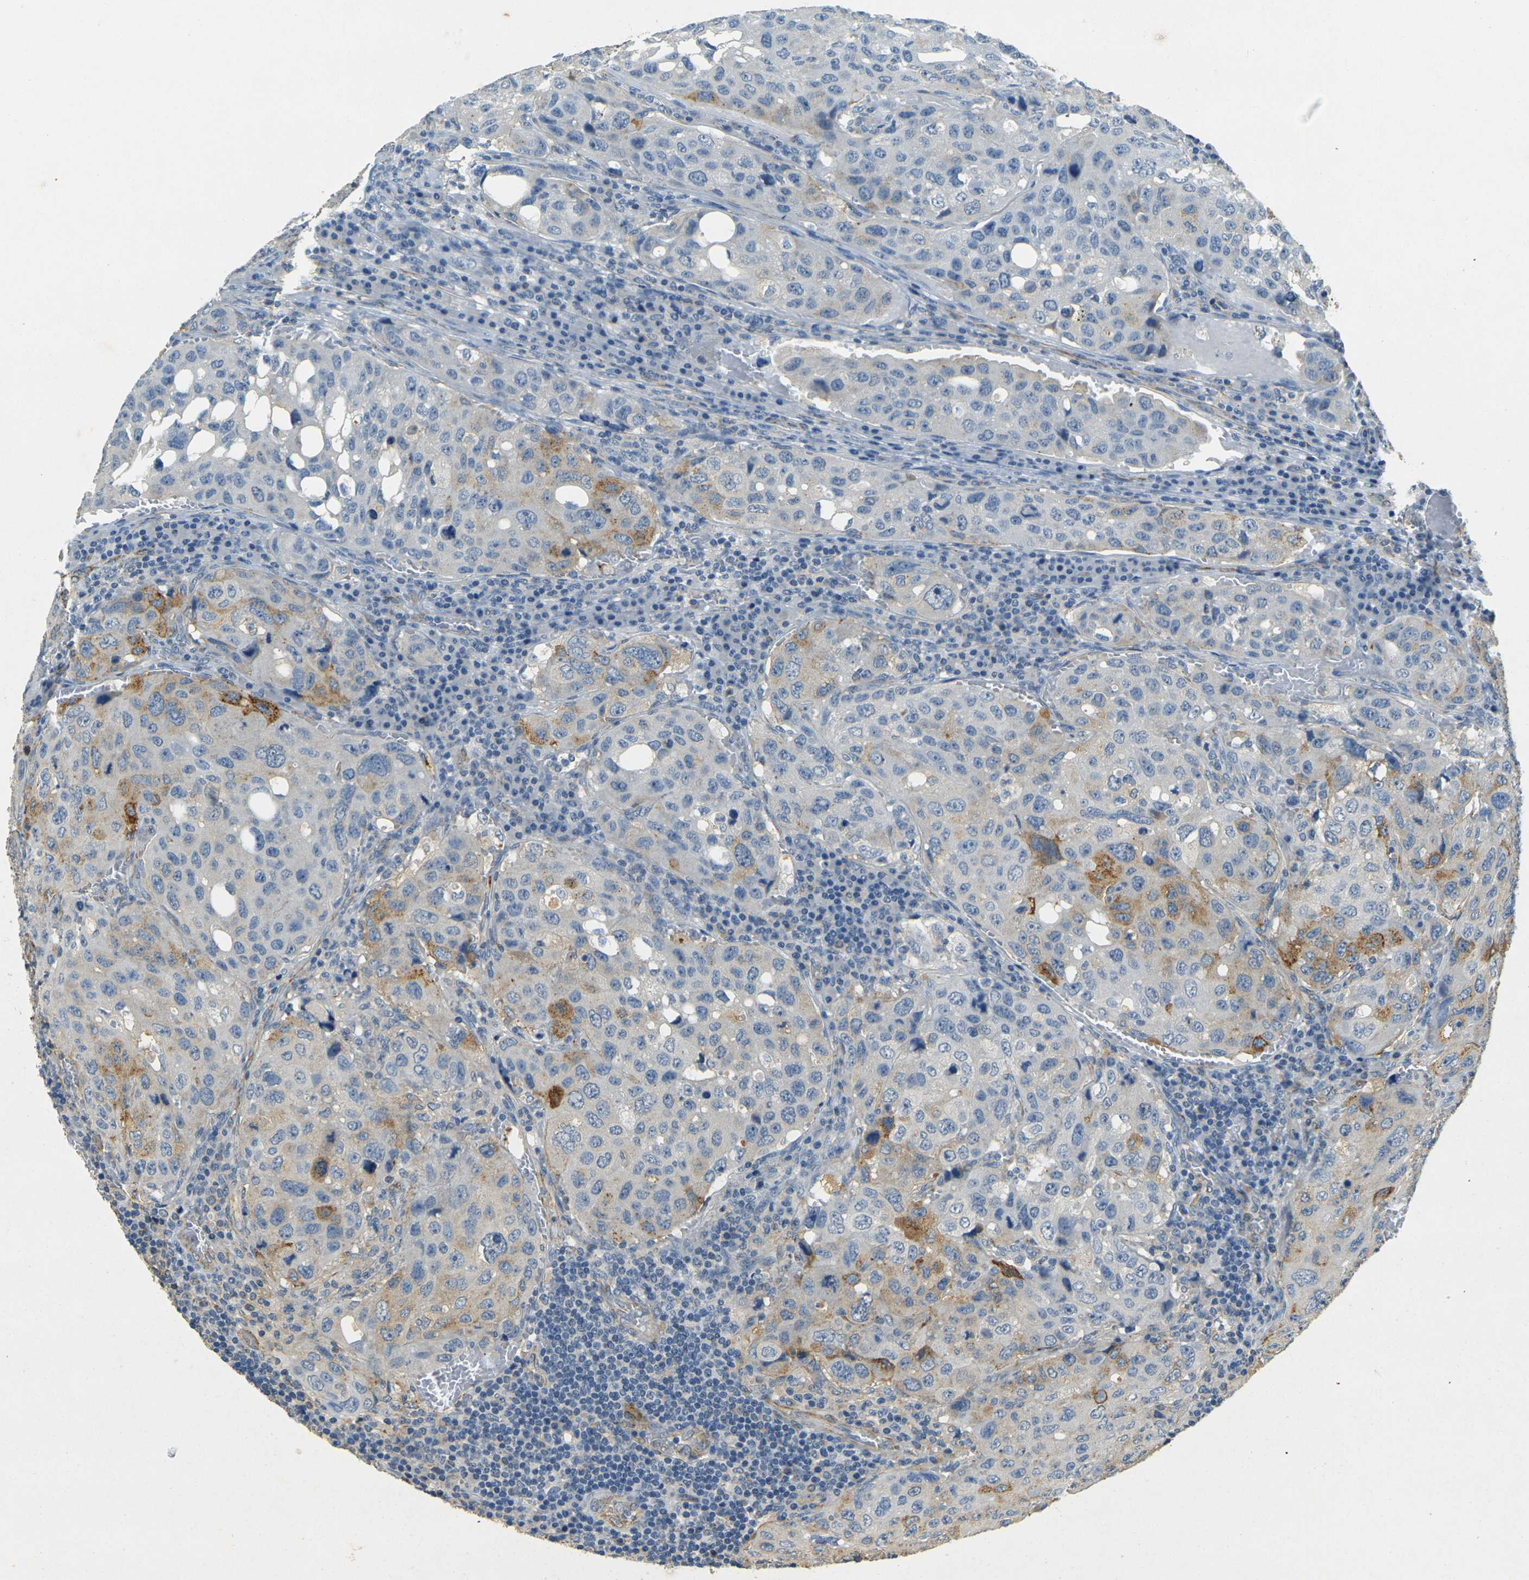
{"staining": {"intensity": "moderate", "quantity": "<25%", "location": "cytoplasmic/membranous"}, "tissue": "urothelial cancer", "cell_type": "Tumor cells", "image_type": "cancer", "snomed": [{"axis": "morphology", "description": "Urothelial carcinoma, High grade"}, {"axis": "topography", "description": "Lymph node"}, {"axis": "topography", "description": "Urinary bladder"}], "caption": "Immunohistochemistry (IHC) photomicrograph of high-grade urothelial carcinoma stained for a protein (brown), which displays low levels of moderate cytoplasmic/membranous staining in approximately <25% of tumor cells.", "gene": "SORT1", "patient": {"sex": "male", "age": 51}}